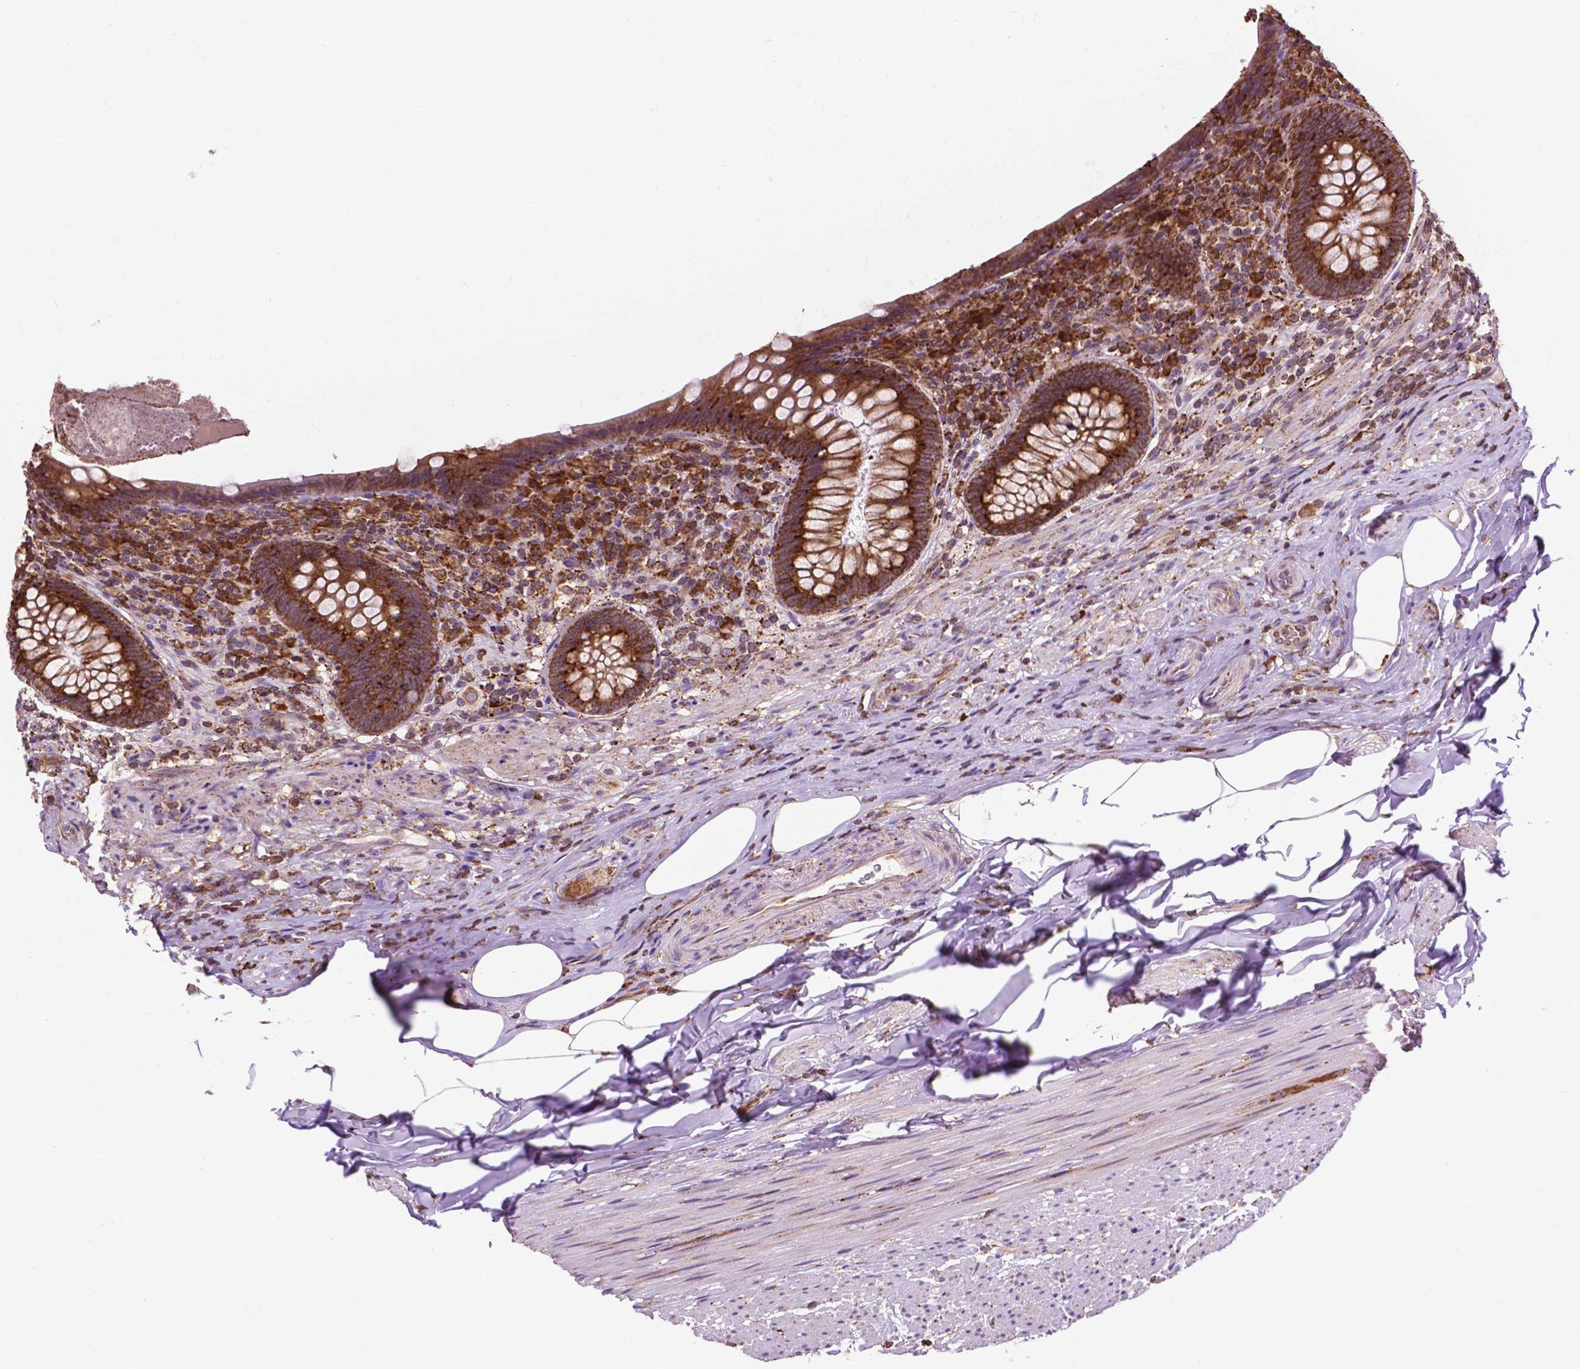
{"staining": {"intensity": "strong", "quantity": ">75%", "location": "cytoplasmic/membranous"}, "tissue": "appendix", "cell_type": "Glandular cells", "image_type": "normal", "snomed": [{"axis": "morphology", "description": "Normal tissue, NOS"}, {"axis": "topography", "description": "Appendix"}], "caption": "An immunohistochemistry (IHC) micrograph of unremarkable tissue is shown. Protein staining in brown highlights strong cytoplasmic/membranous positivity in appendix within glandular cells. The staining was performed using DAB (3,3'-diaminobenzidine), with brown indicating positive protein expression. Nuclei are stained blue with hematoxylin.", "gene": "GANAB", "patient": {"sex": "male", "age": 47}}